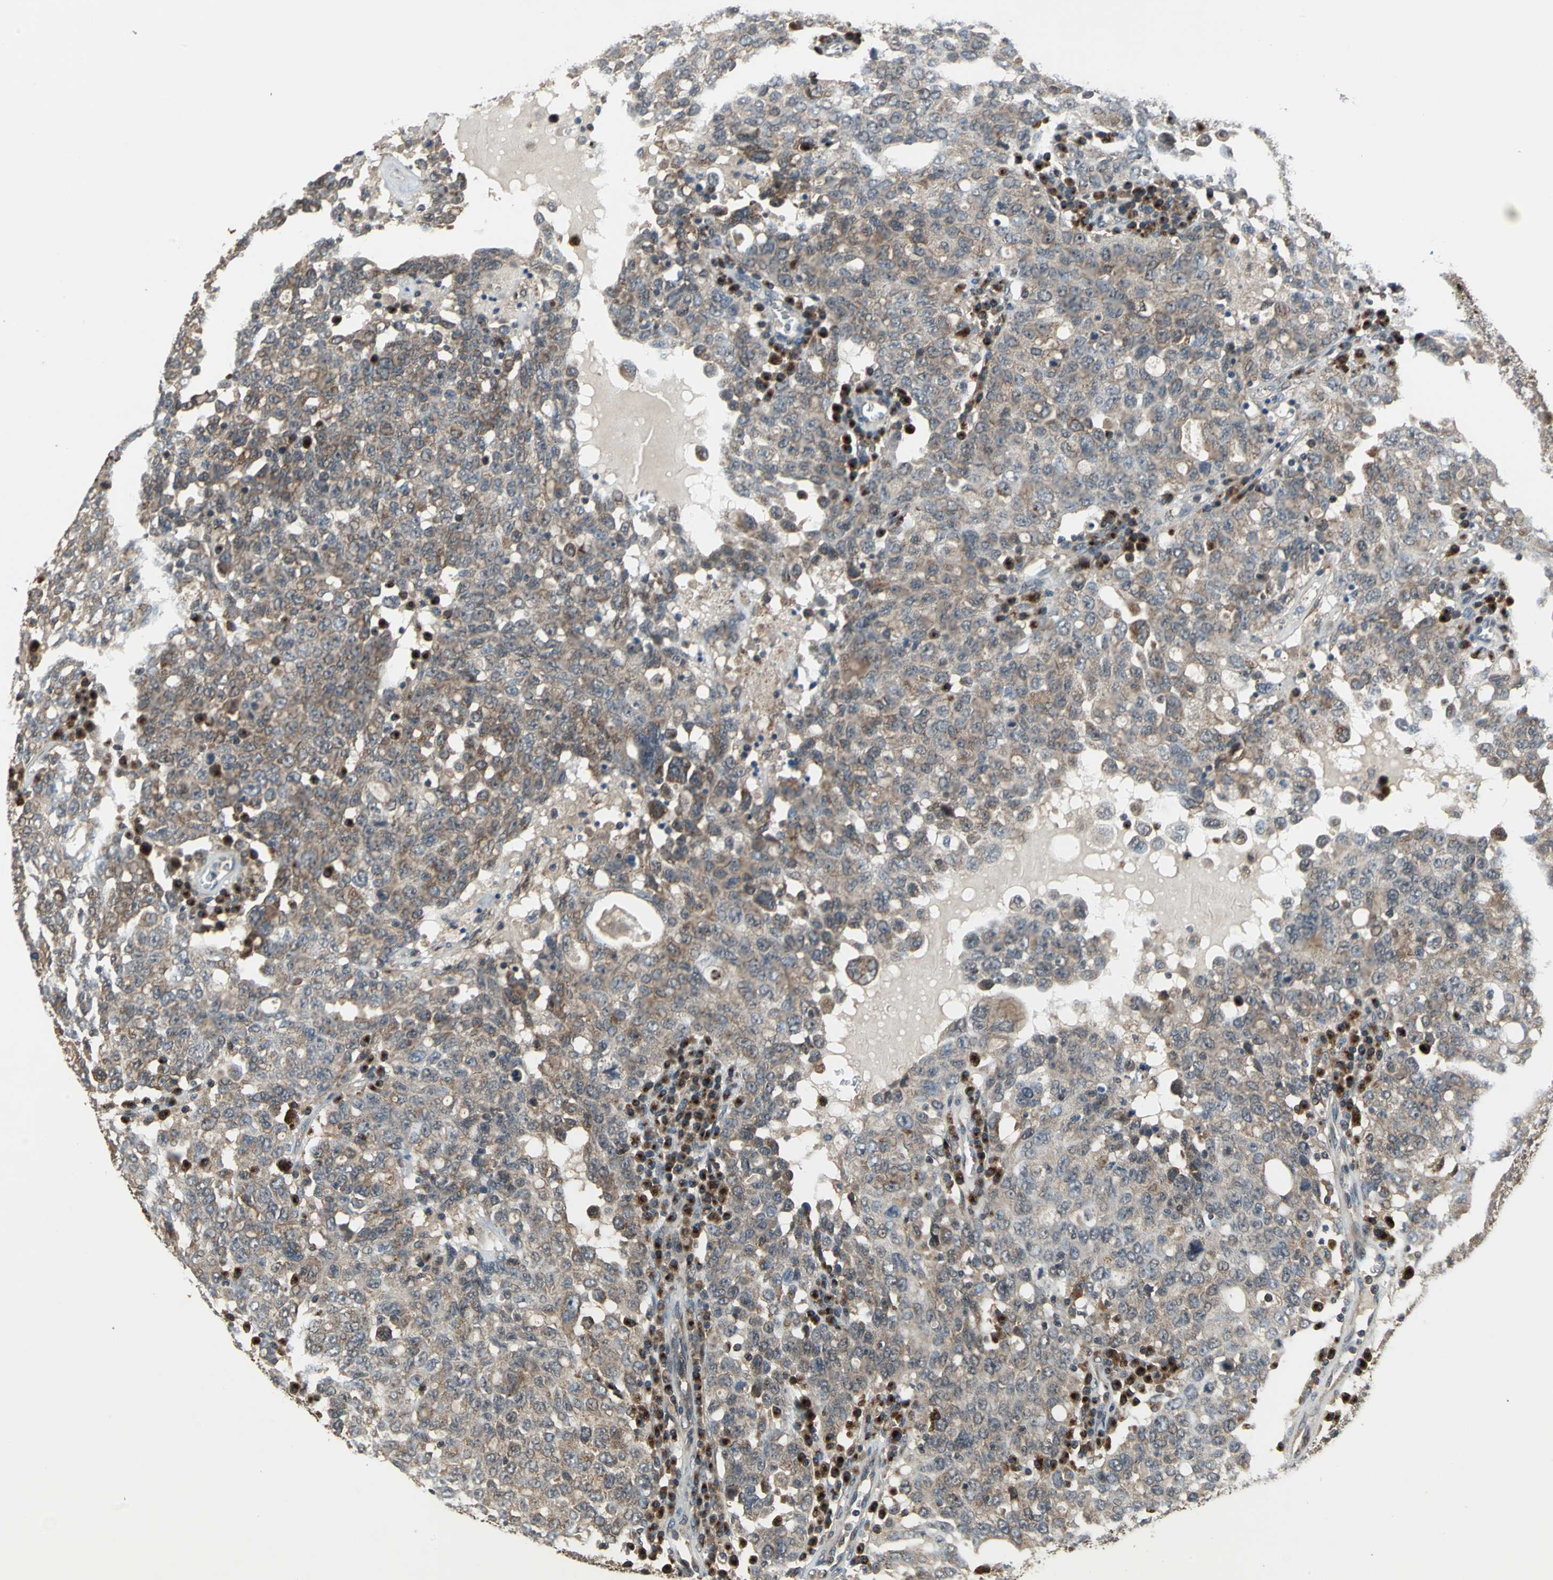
{"staining": {"intensity": "moderate", "quantity": ">75%", "location": "cytoplasmic/membranous"}, "tissue": "ovarian cancer", "cell_type": "Tumor cells", "image_type": "cancer", "snomed": [{"axis": "morphology", "description": "Carcinoma, endometroid"}, {"axis": "topography", "description": "Ovary"}], "caption": "Protein expression analysis of endometroid carcinoma (ovarian) shows moderate cytoplasmic/membranous staining in approximately >75% of tumor cells.", "gene": "NFKBIE", "patient": {"sex": "female", "age": 62}}